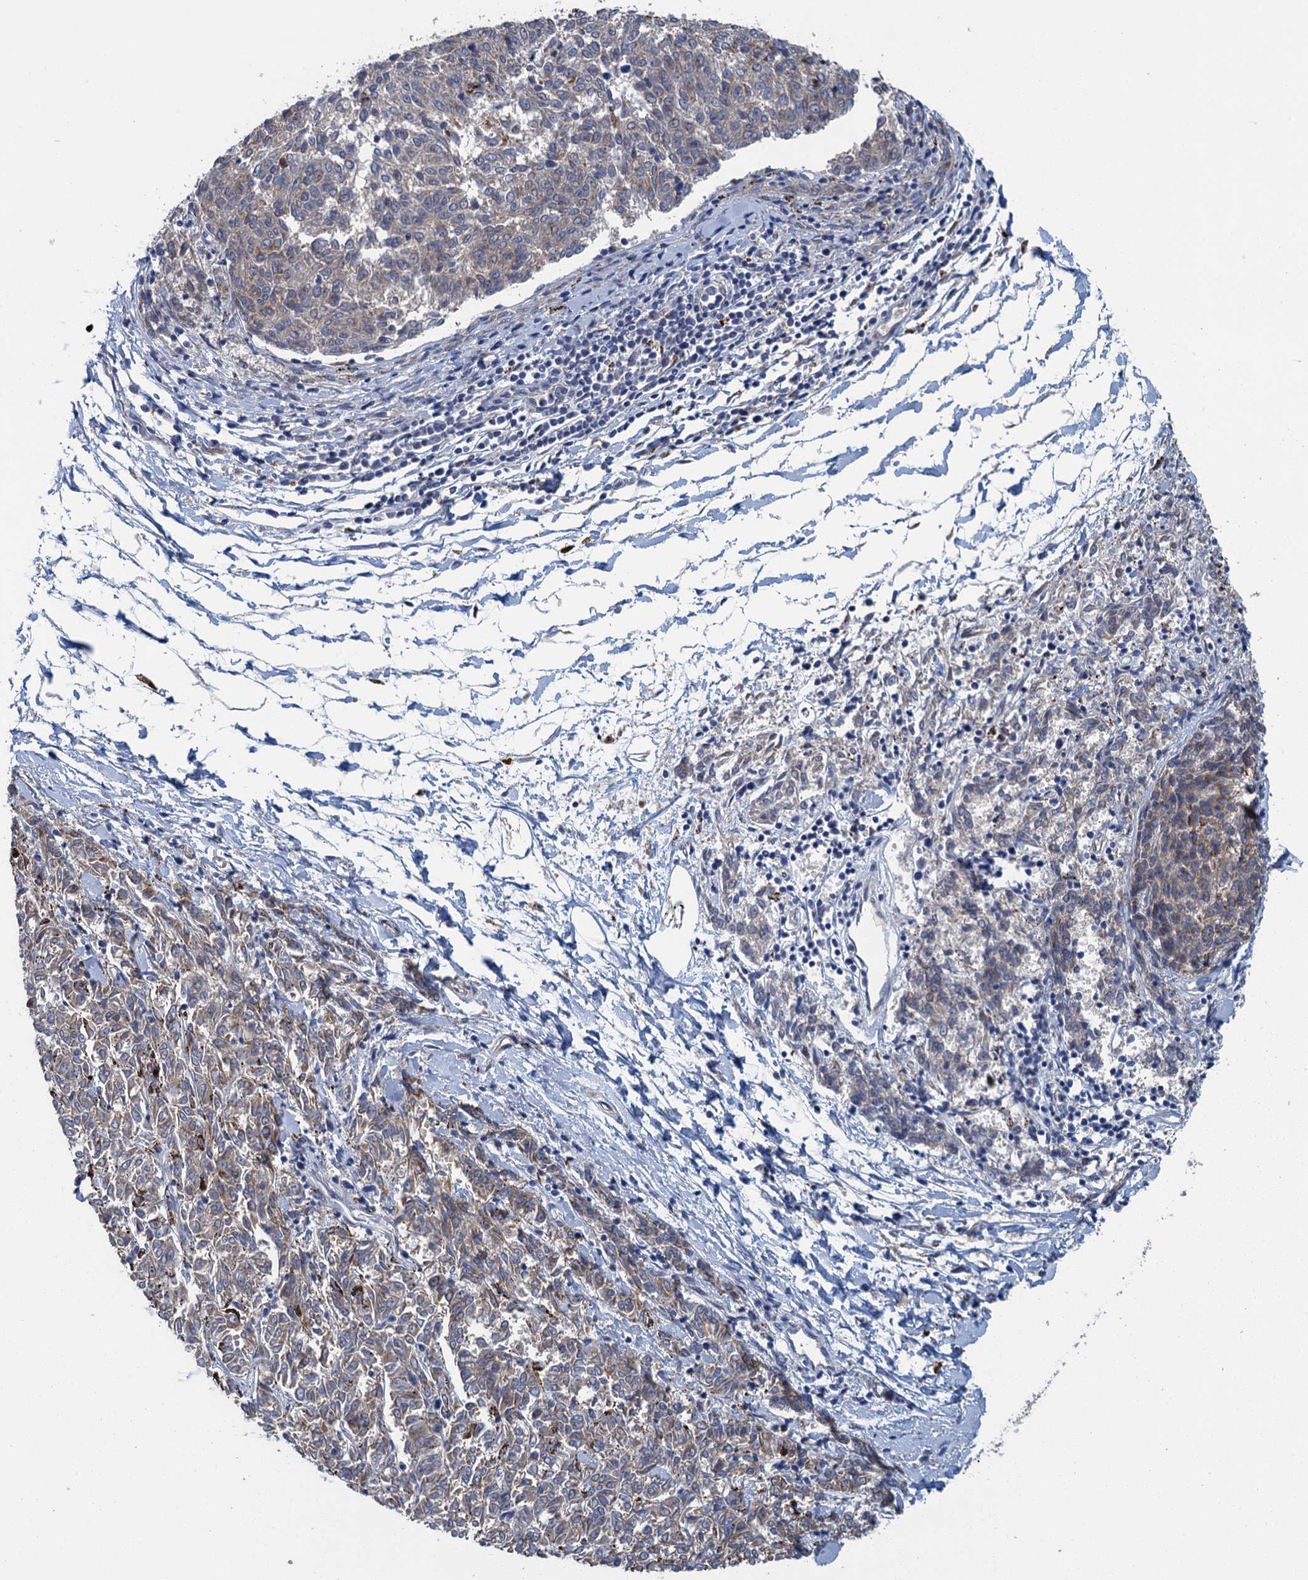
{"staining": {"intensity": "weak", "quantity": "25%-75%", "location": "cytoplasmic/membranous"}, "tissue": "melanoma", "cell_type": "Tumor cells", "image_type": "cancer", "snomed": [{"axis": "morphology", "description": "Malignant melanoma, NOS"}, {"axis": "topography", "description": "Skin"}], "caption": "Approximately 25%-75% of tumor cells in human melanoma show weak cytoplasmic/membranous protein positivity as visualized by brown immunohistochemical staining.", "gene": "KBTBD8", "patient": {"sex": "female", "age": 72}}